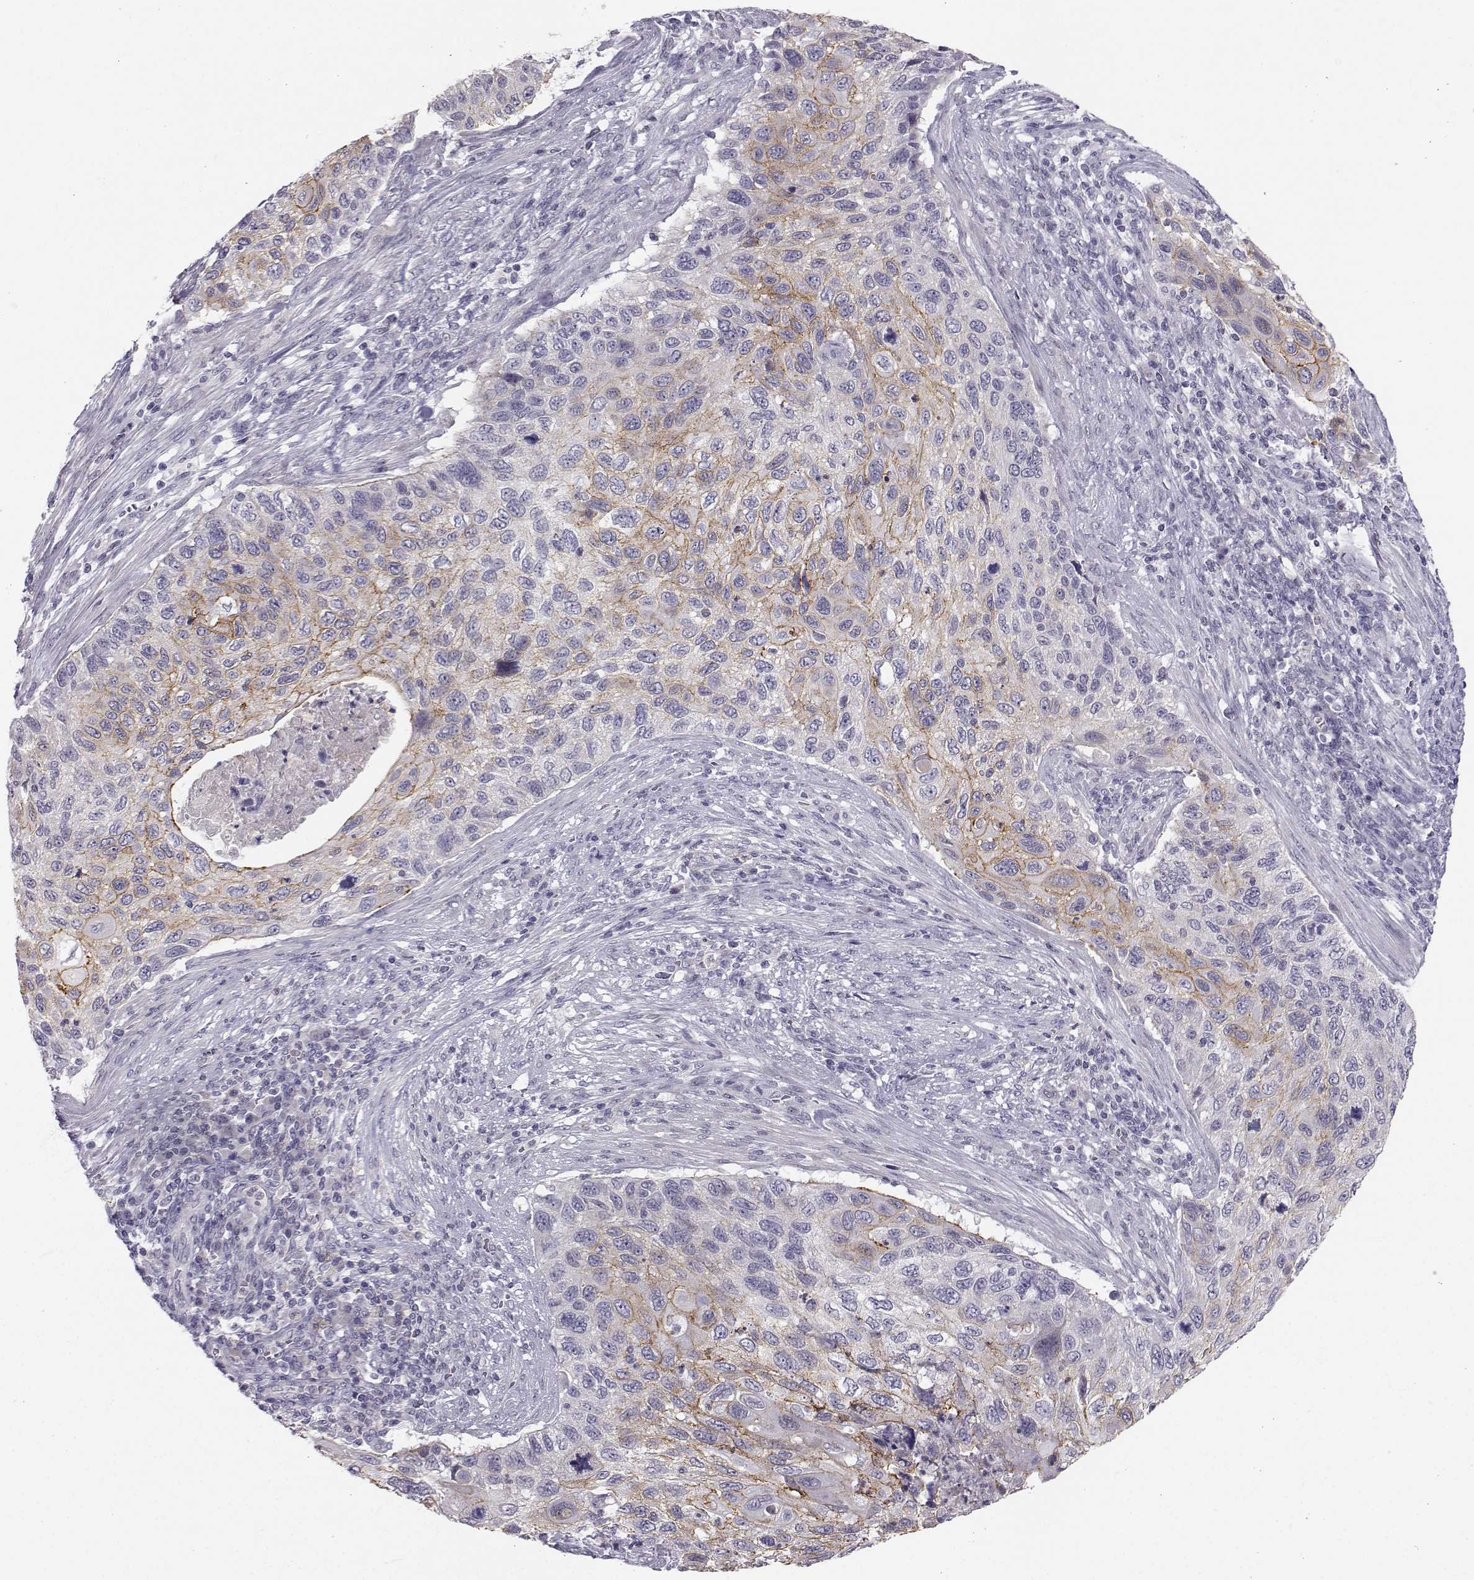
{"staining": {"intensity": "moderate", "quantity": "25%-75%", "location": "cytoplasmic/membranous"}, "tissue": "cervical cancer", "cell_type": "Tumor cells", "image_type": "cancer", "snomed": [{"axis": "morphology", "description": "Squamous cell carcinoma, NOS"}, {"axis": "topography", "description": "Cervix"}], "caption": "Immunohistochemistry (DAB (3,3'-diaminobenzidine)) staining of cervical squamous cell carcinoma exhibits moderate cytoplasmic/membranous protein expression in about 25%-75% of tumor cells. (Stains: DAB in brown, nuclei in blue, Microscopy: brightfield microscopy at high magnification).", "gene": "ZNF185", "patient": {"sex": "female", "age": 70}}